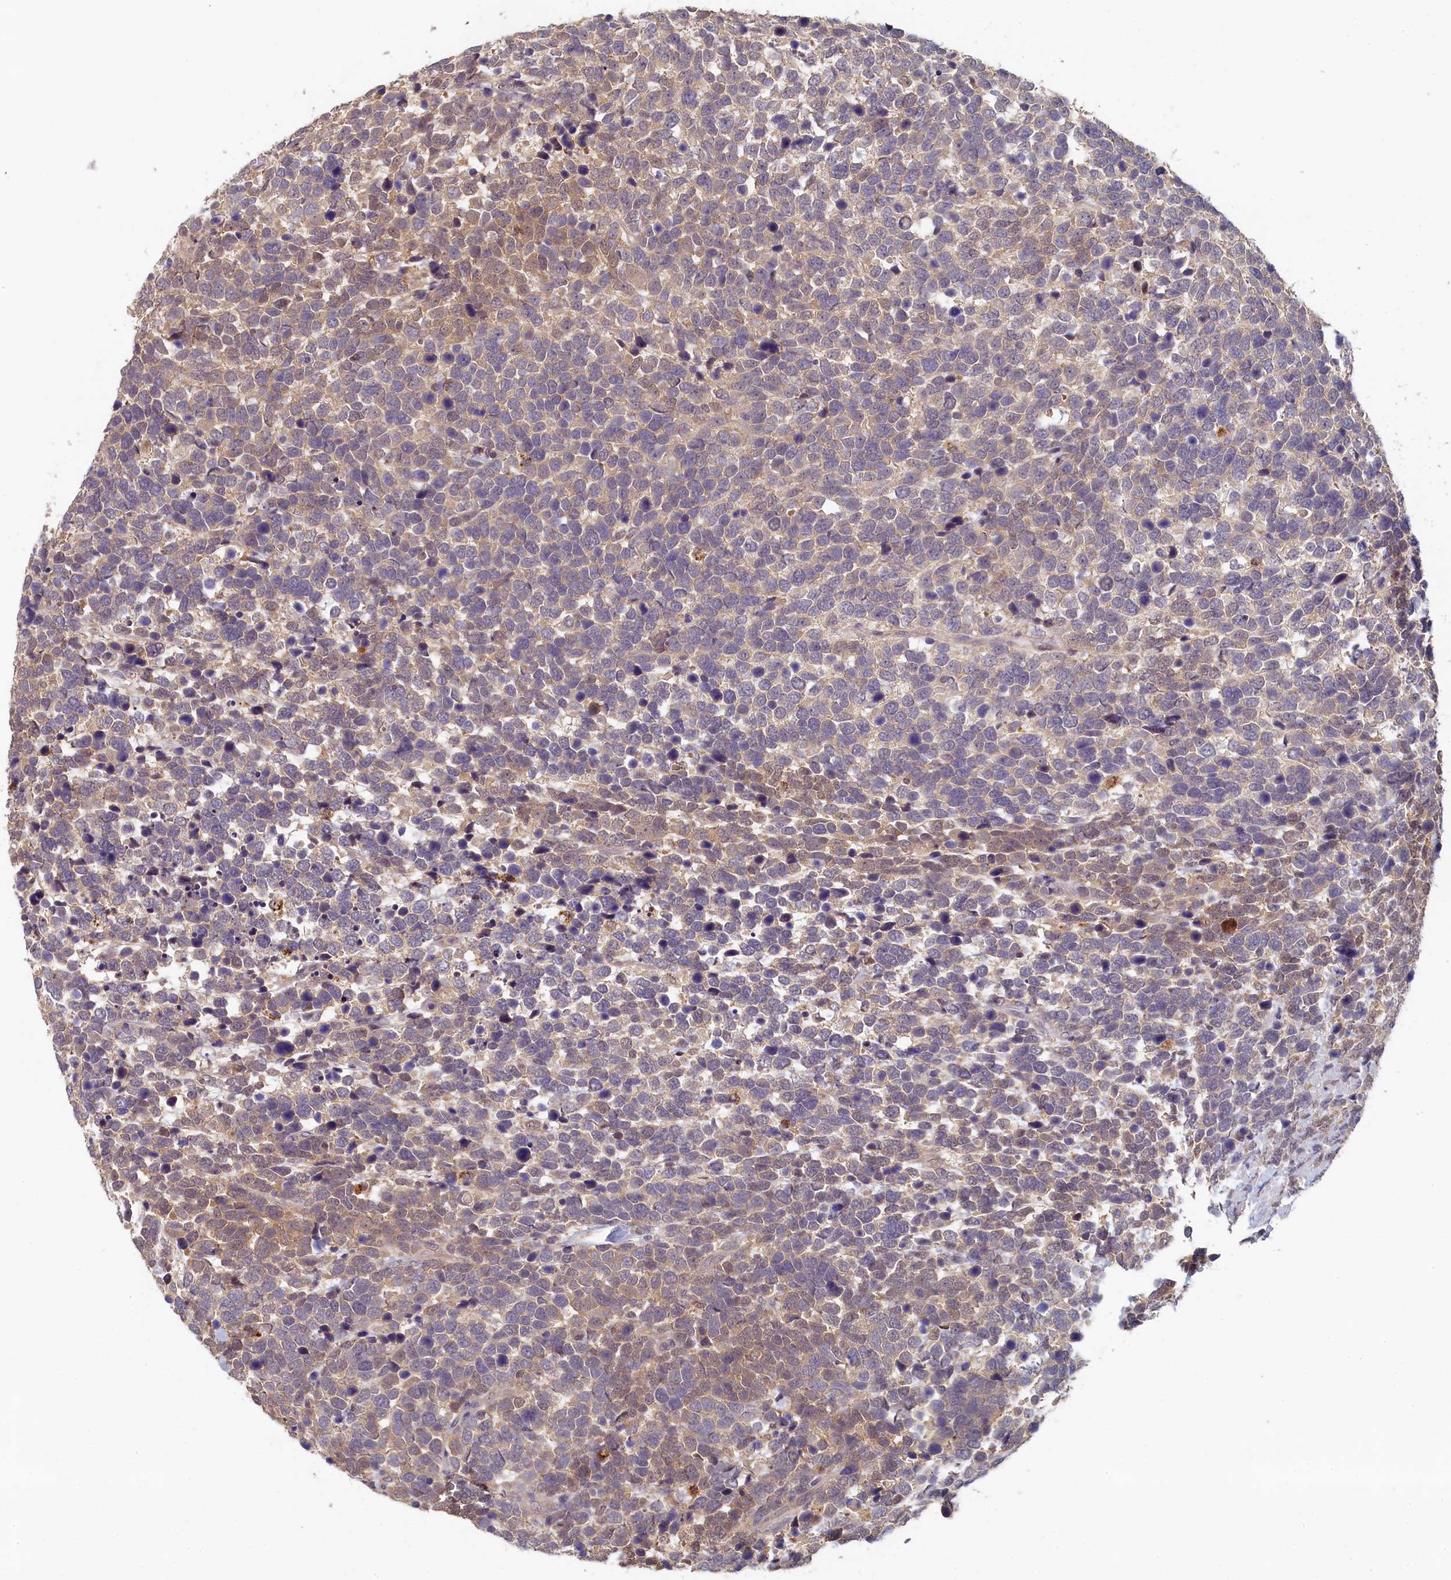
{"staining": {"intensity": "moderate", "quantity": "25%-75%", "location": "cytoplasmic/membranous"}, "tissue": "urothelial cancer", "cell_type": "Tumor cells", "image_type": "cancer", "snomed": [{"axis": "morphology", "description": "Urothelial carcinoma, High grade"}, {"axis": "topography", "description": "Urinary bladder"}], "caption": "This is a histology image of immunohistochemistry staining of urothelial carcinoma (high-grade), which shows moderate positivity in the cytoplasmic/membranous of tumor cells.", "gene": "NUBP2", "patient": {"sex": "female", "age": 82}}